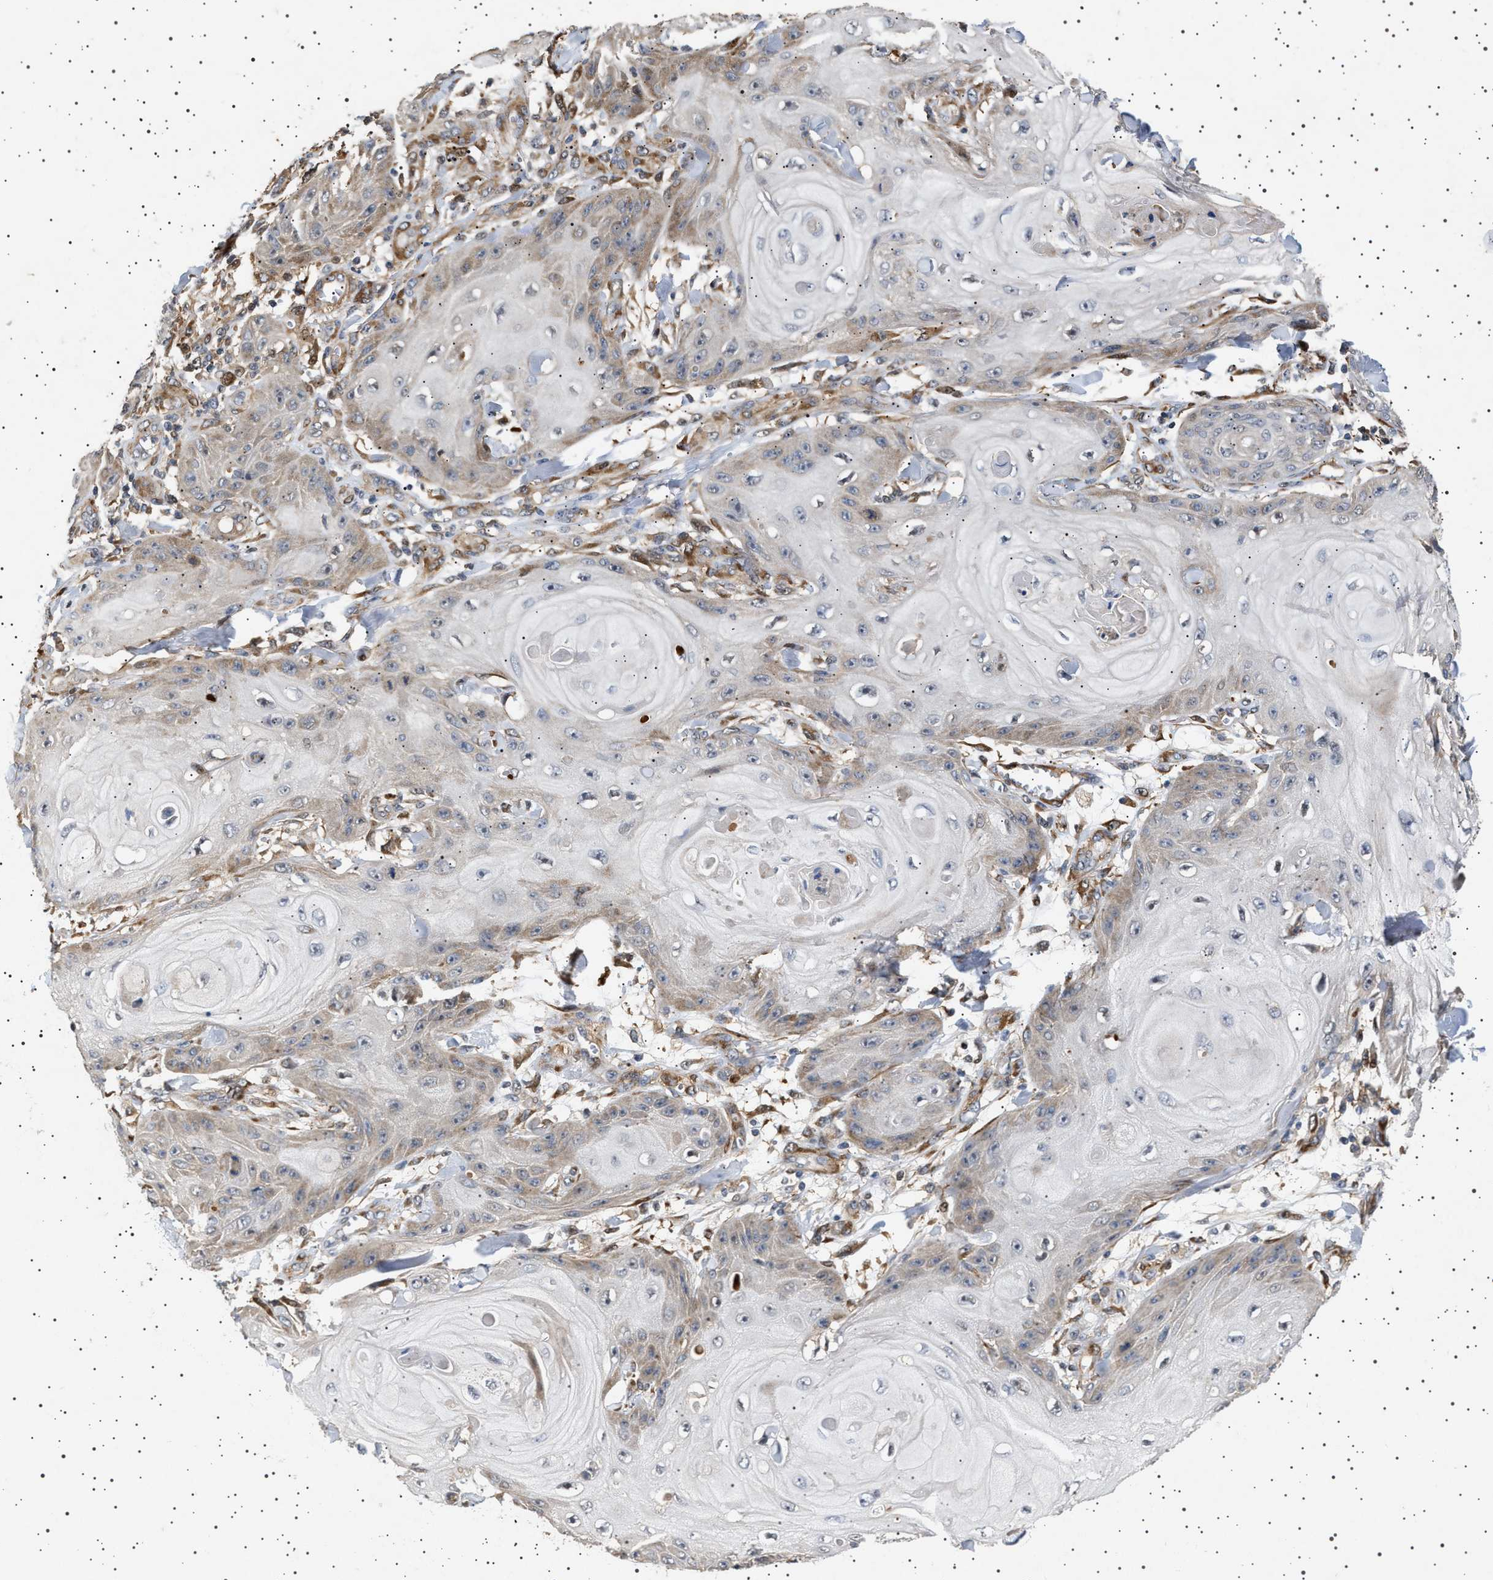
{"staining": {"intensity": "weak", "quantity": "25%-75%", "location": "cytoplasmic/membranous"}, "tissue": "skin cancer", "cell_type": "Tumor cells", "image_type": "cancer", "snomed": [{"axis": "morphology", "description": "Squamous cell carcinoma, NOS"}, {"axis": "topography", "description": "Skin"}], "caption": "This is a histology image of immunohistochemistry staining of skin squamous cell carcinoma, which shows weak positivity in the cytoplasmic/membranous of tumor cells.", "gene": "GUCY1B1", "patient": {"sex": "male", "age": 74}}